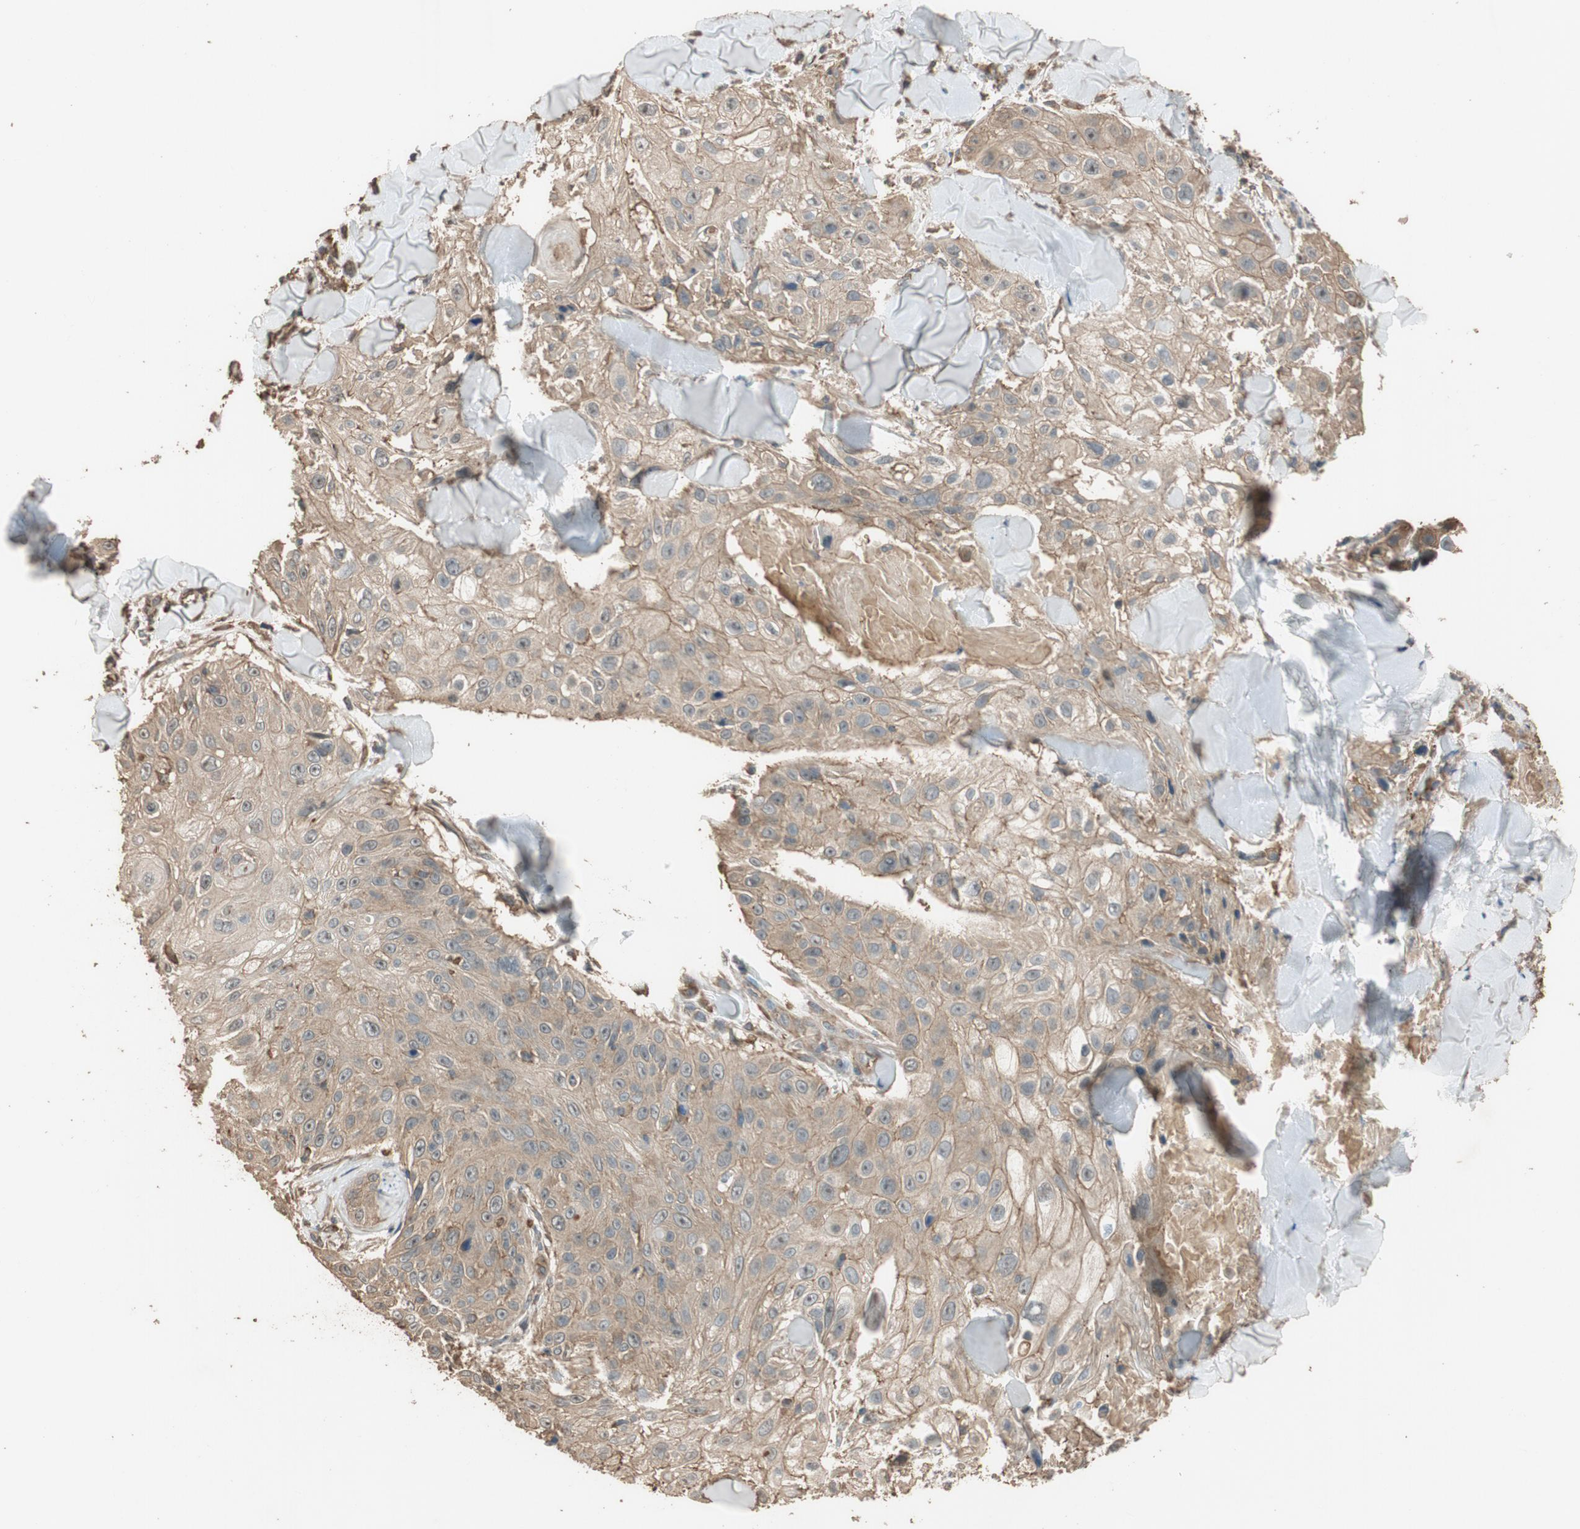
{"staining": {"intensity": "weak", "quantity": ">75%", "location": "cytoplasmic/membranous"}, "tissue": "skin cancer", "cell_type": "Tumor cells", "image_type": "cancer", "snomed": [{"axis": "morphology", "description": "Squamous cell carcinoma, NOS"}, {"axis": "topography", "description": "Skin"}], "caption": "Squamous cell carcinoma (skin) stained for a protein reveals weak cytoplasmic/membranous positivity in tumor cells.", "gene": "MST1R", "patient": {"sex": "male", "age": 86}}